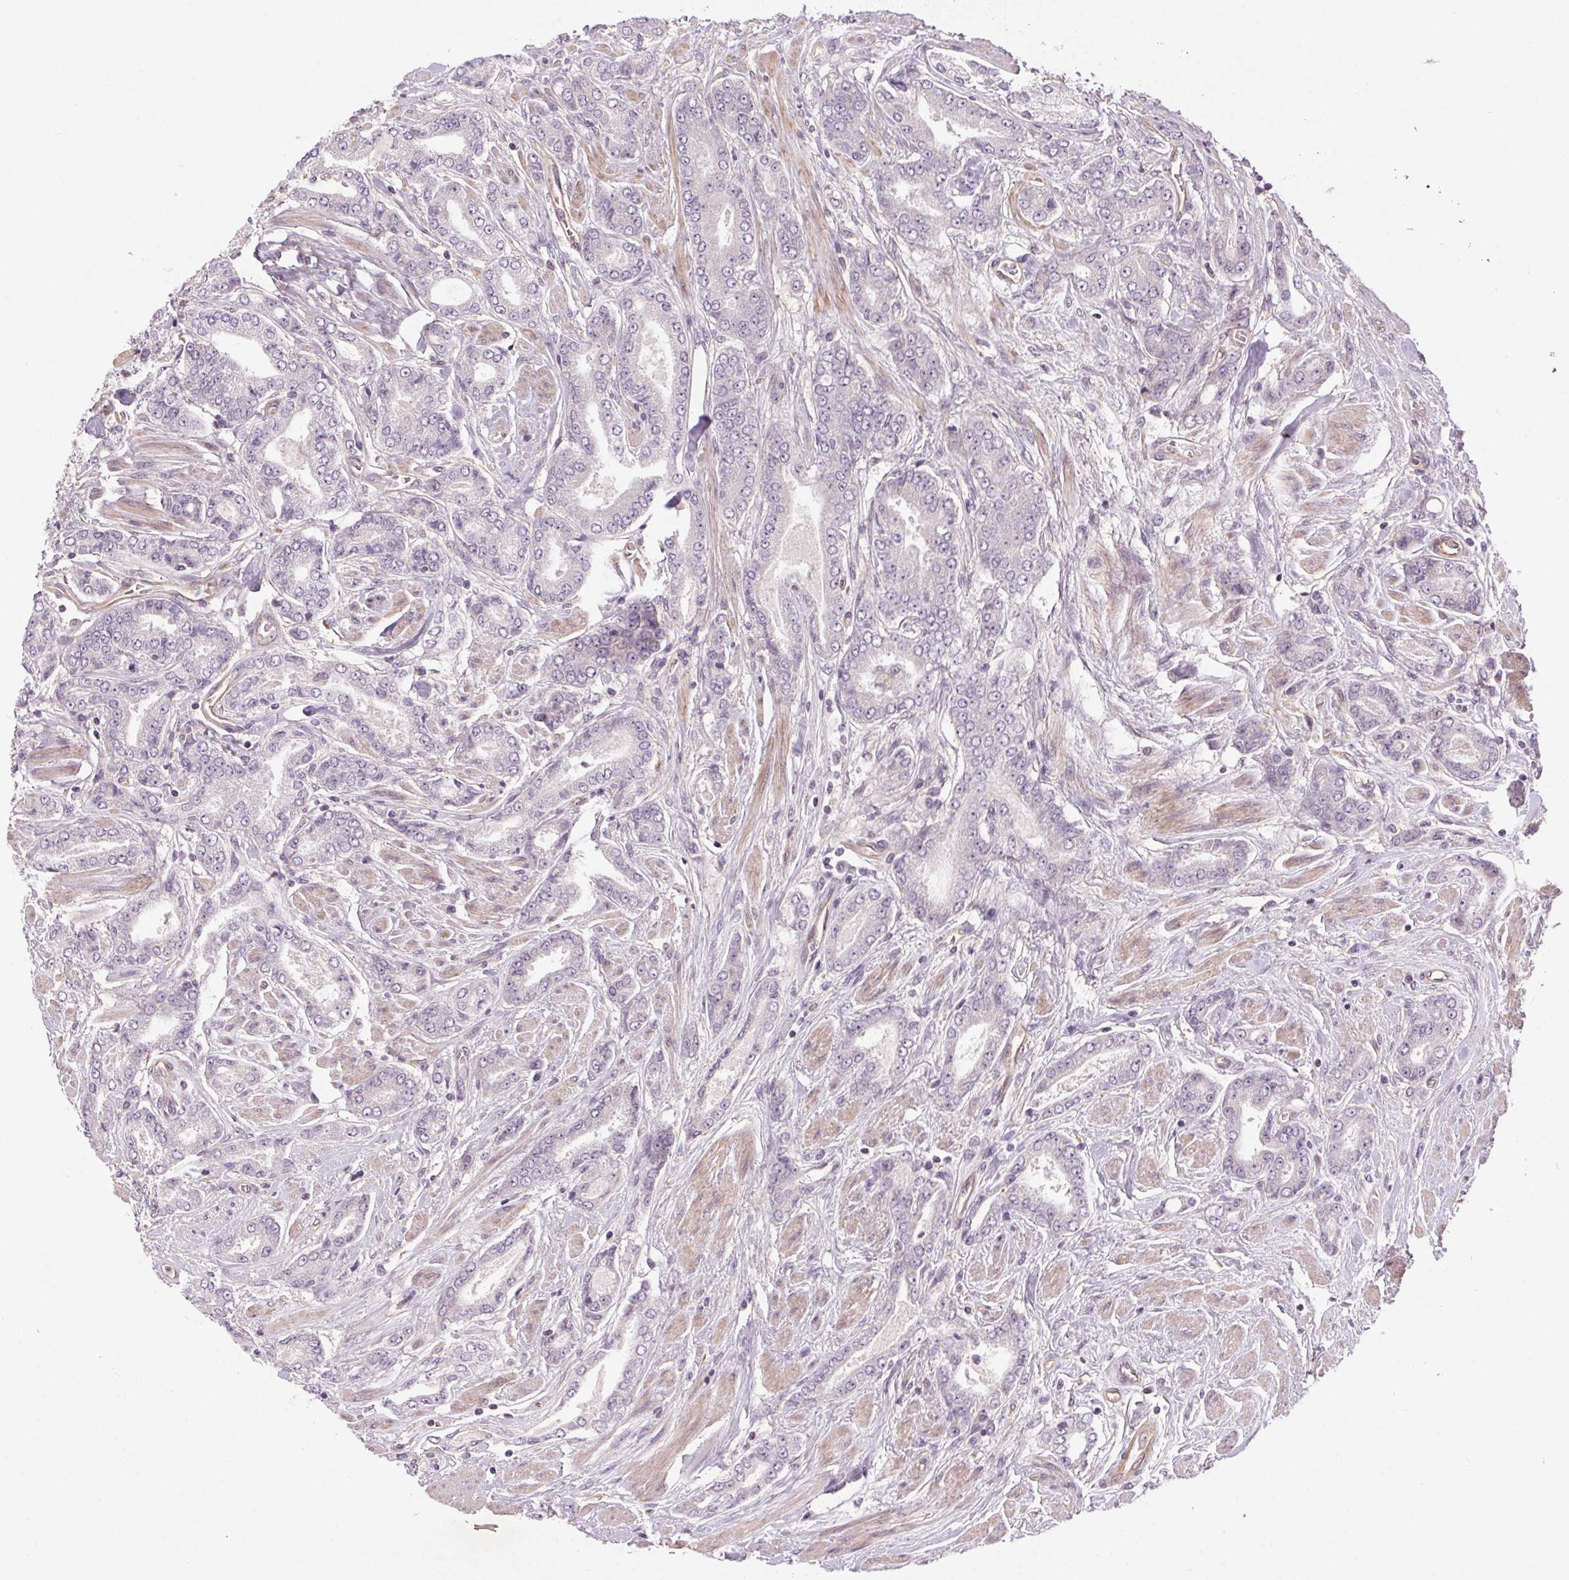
{"staining": {"intensity": "negative", "quantity": "none", "location": "none"}, "tissue": "prostate cancer", "cell_type": "Tumor cells", "image_type": "cancer", "snomed": [{"axis": "morphology", "description": "Adenocarcinoma, NOS"}, {"axis": "topography", "description": "Prostate"}], "caption": "Tumor cells show no significant expression in prostate adenocarcinoma. (DAB IHC with hematoxylin counter stain).", "gene": "CCSER1", "patient": {"sex": "male", "age": 64}}